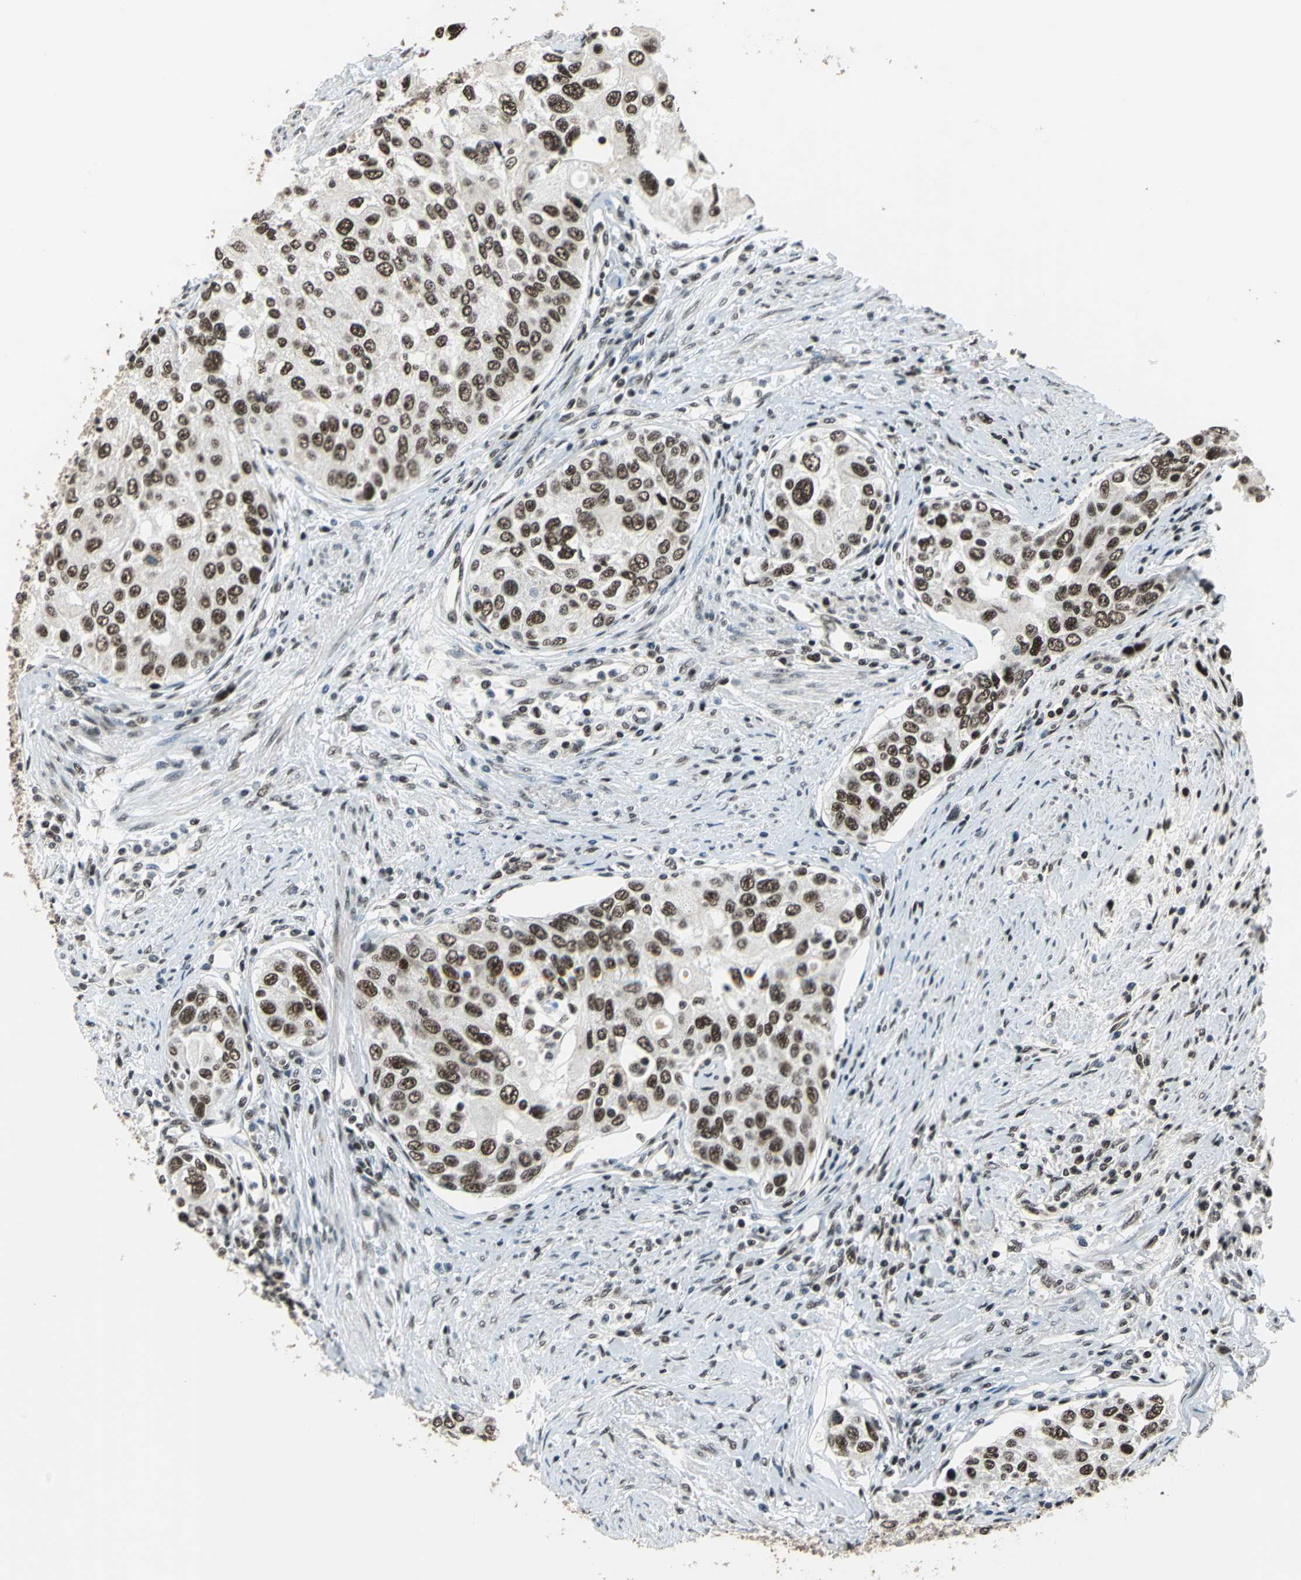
{"staining": {"intensity": "moderate", "quantity": ">75%", "location": "nuclear"}, "tissue": "urothelial cancer", "cell_type": "Tumor cells", "image_type": "cancer", "snomed": [{"axis": "morphology", "description": "Urothelial carcinoma, High grade"}, {"axis": "topography", "description": "Urinary bladder"}], "caption": "Protein staining demonstrates moderate nuclear positivity in about >75% of tumor cells in urothelial cancer.", "gene": "BCLAF1", "patient": {"sex": "female", "age": 56}}